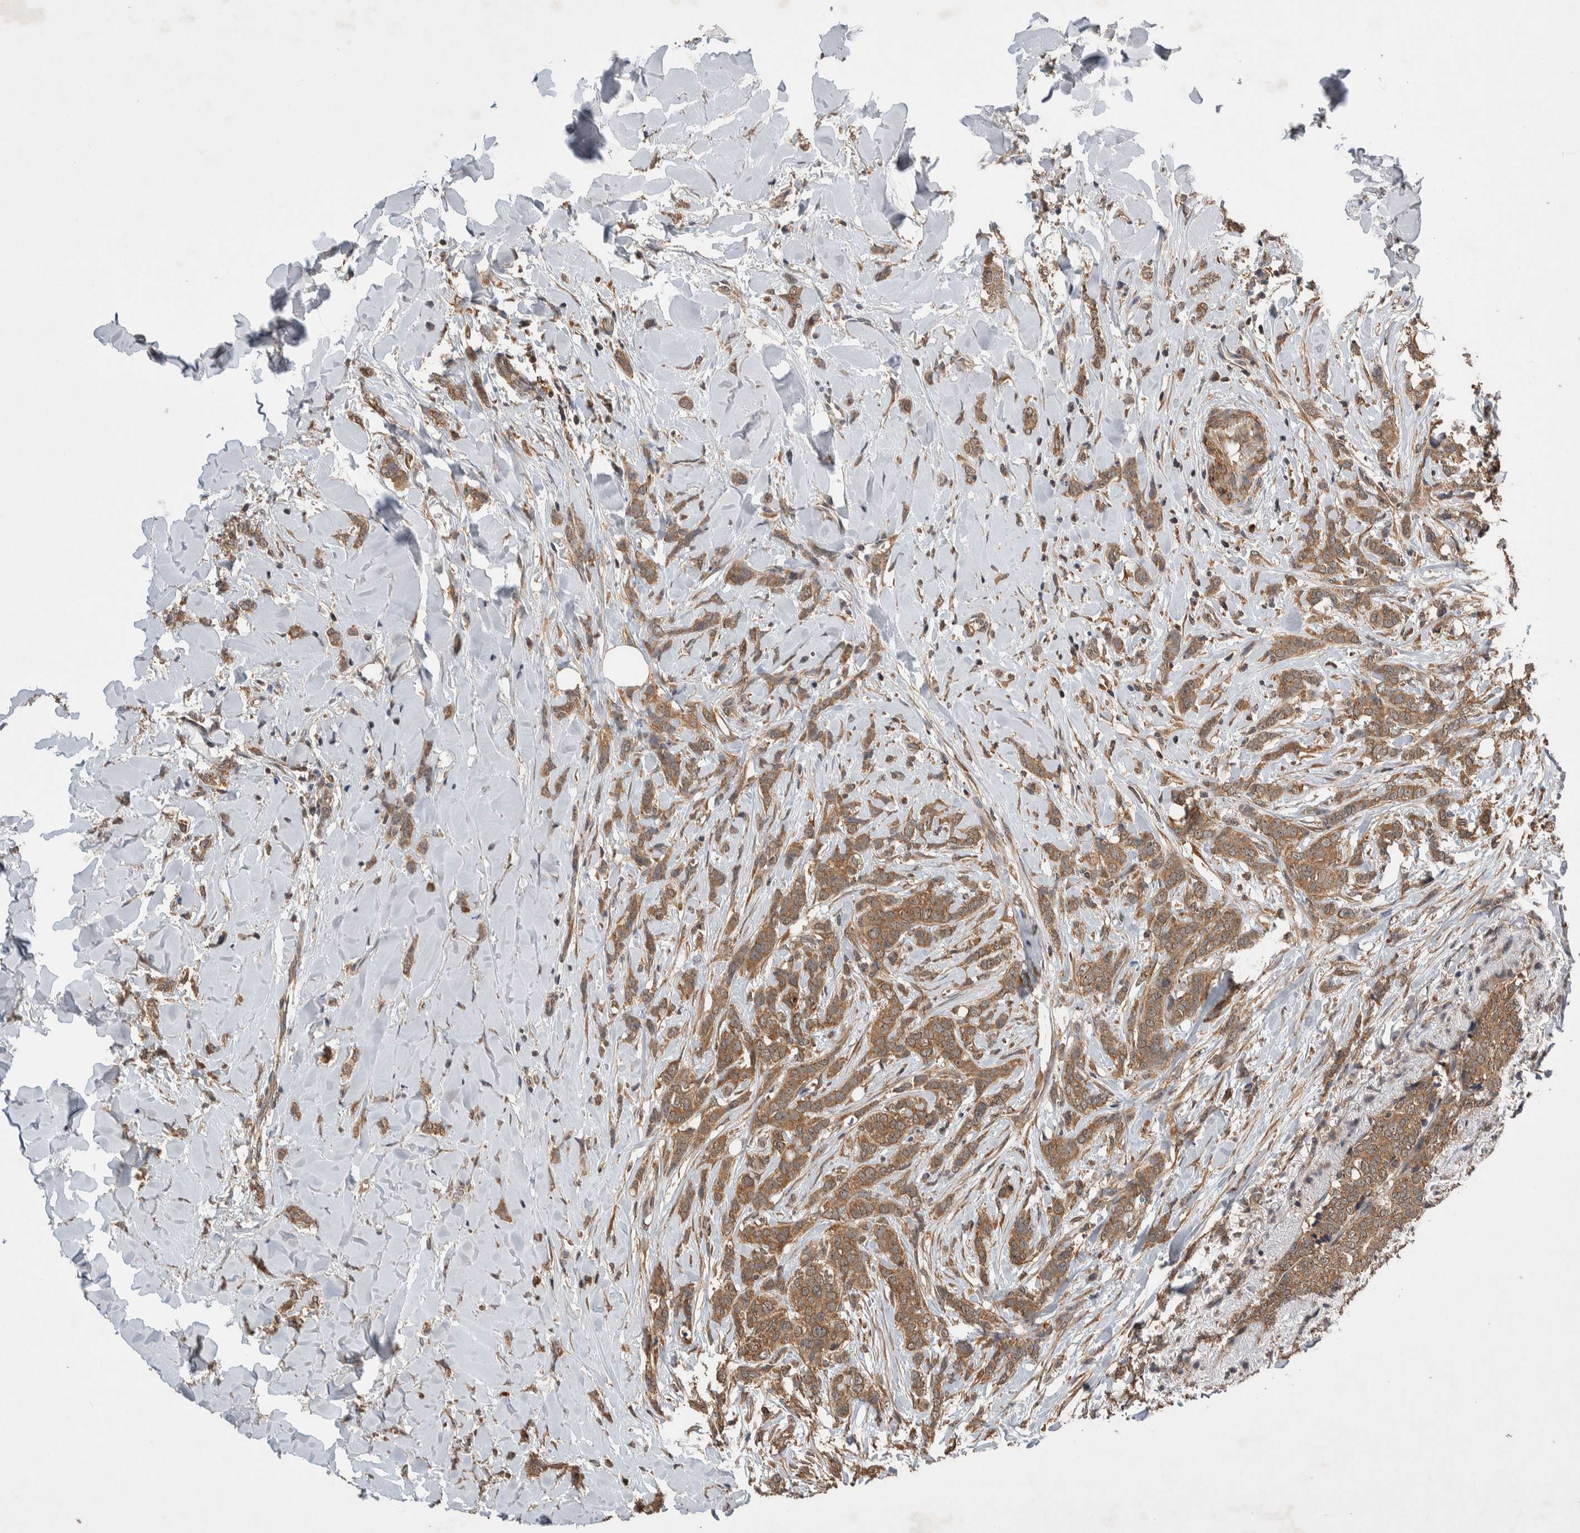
{"staining": {"intensity": "moderate", "quantity": ">75%", "location": "cytoplasmic/membranous"}, "tissue": "breast cancer", "cell_type": "Tumor cells", "image_type": "cancer", "snomed": [{"axis": "morphology", "description": "Lobular carcinoma"}, {"axis": "topography", "description": "Skin"}, {"axis": "topography", "description": "Breast"}], "caption": "Immunohistochemical staining of human lobular carcinoma (breast) exhibits medium levels of moderate cytoplasmic/membranous staining in about >75% of tumor cells. (brown staining indicates protein expression, while blue staining denotes nuclei).", "gene": "DVL2", "patient": {"sex": "female", "age": 46}}